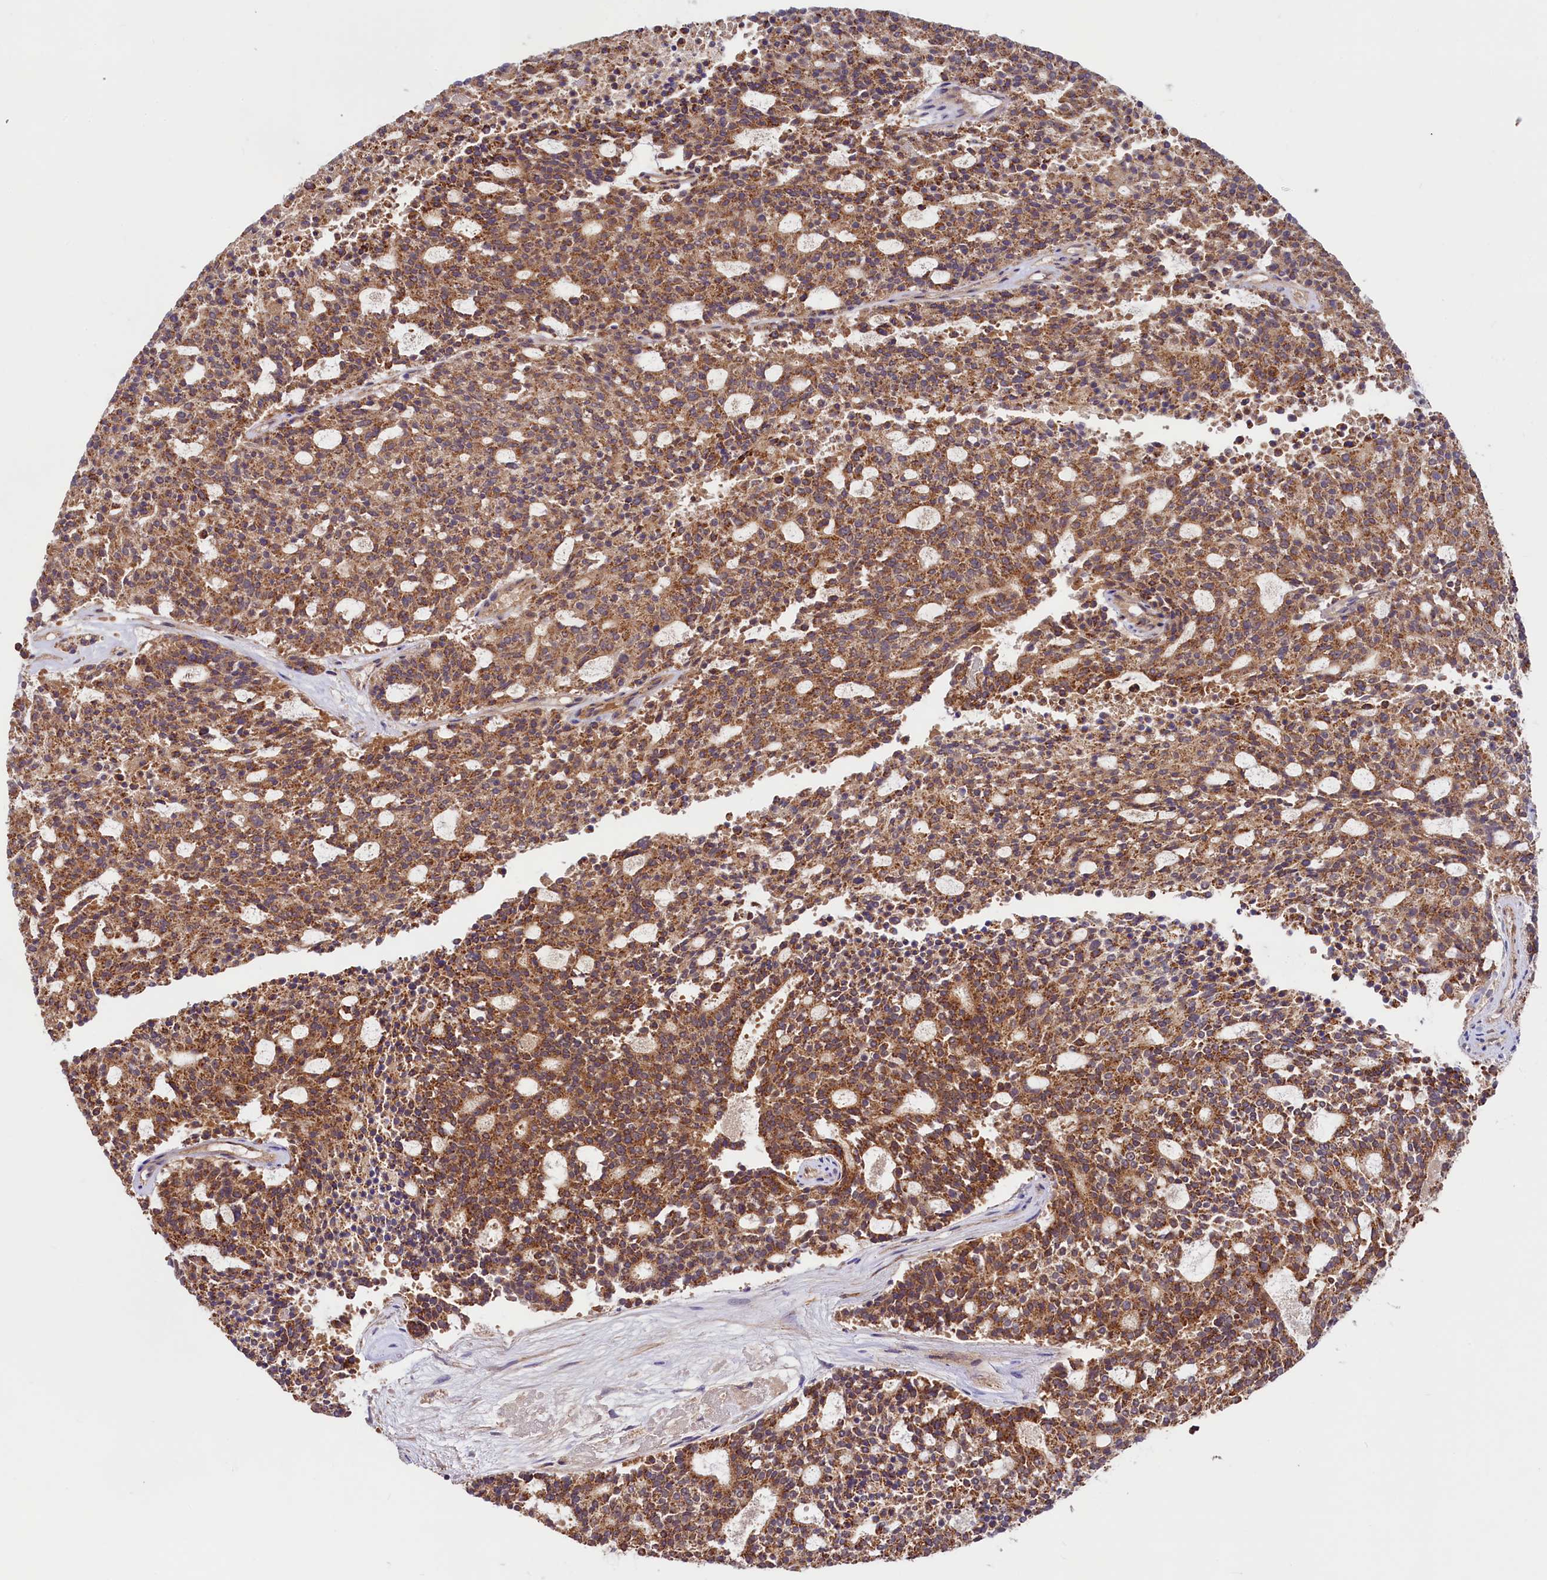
{"staining": {"intensity": "moderate", "quantity": ">75%", "location": "cytoplasmic/membranous"}, "tissue": "carcinoid", "cell_type": "Tumor cells", "image_type": "cancer", "snomed": [{"axis": "morphology", "description": "Carcinoid, malignant, NOS"}, {"axis": "topography", "description": "Pancreas"}], "caption": "Immunohistochemical staining of carcinoid reveals medium levels of moderate cytoplasmic/membranous protein positivity in about >75% of tumor cells. (Stains: DAB (3,3'-diaminobenzidine) in brown, nuclei in blue, Microscopy: brightfield microscopy at high magnification).", "gene": "CIAO3", "patient": {"sex": "female", "age": 54}}